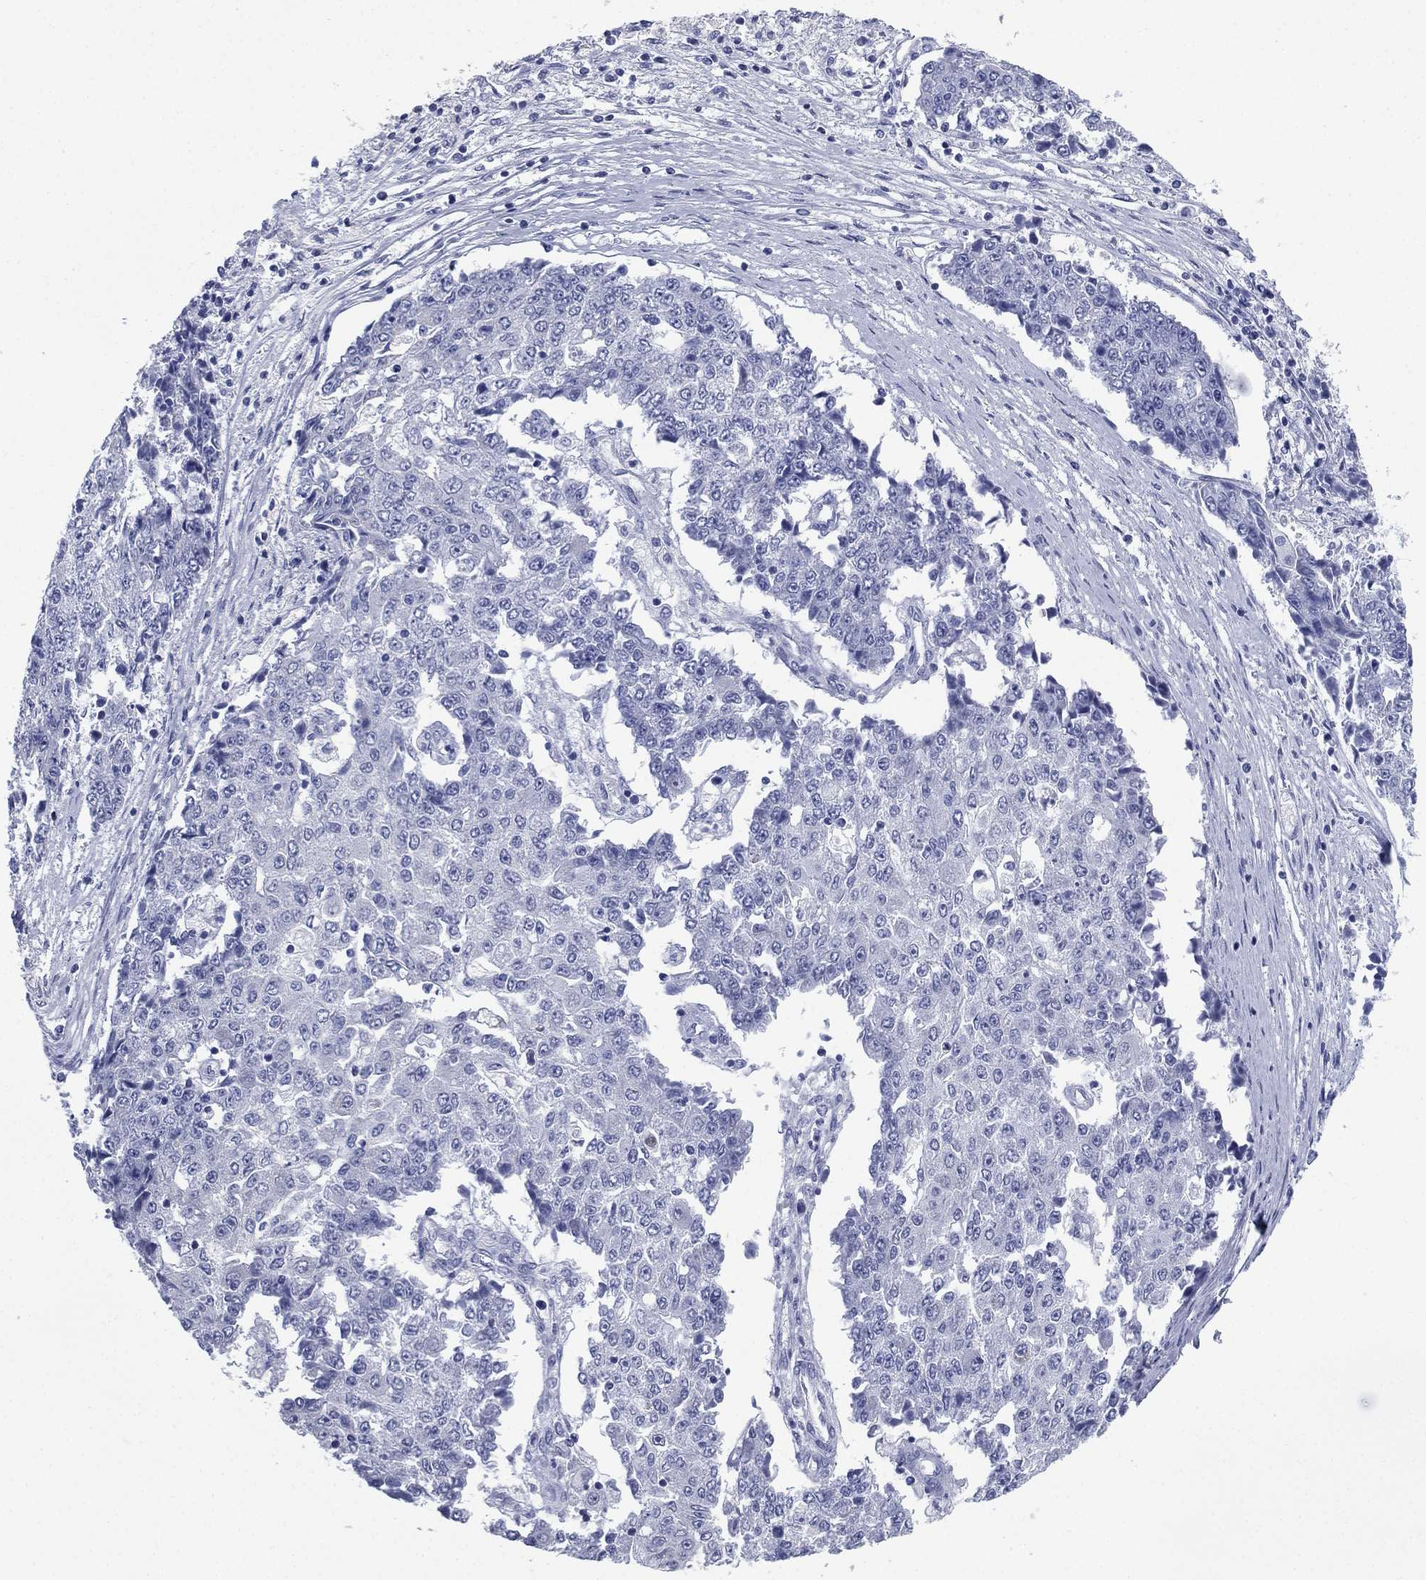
{"staining": {"intensity": "negative", "quantity": "none", "location": "none"}, "tissue": "ovarian cancer", "cell_type": "Tumor cells", "image_type": "cancer", "snomed": [{"axis": "morphology", "description": "Carcinoma, endometroid"}, {"axis": "topography", "description": "Ovary"}], "caption": "This is an IHC photomicrograph of ovarian endometroid carcinoma. There is no positivity in tumor cells.", "gene": "FCER2", "patient": {"sex": "female", "age": 42}}